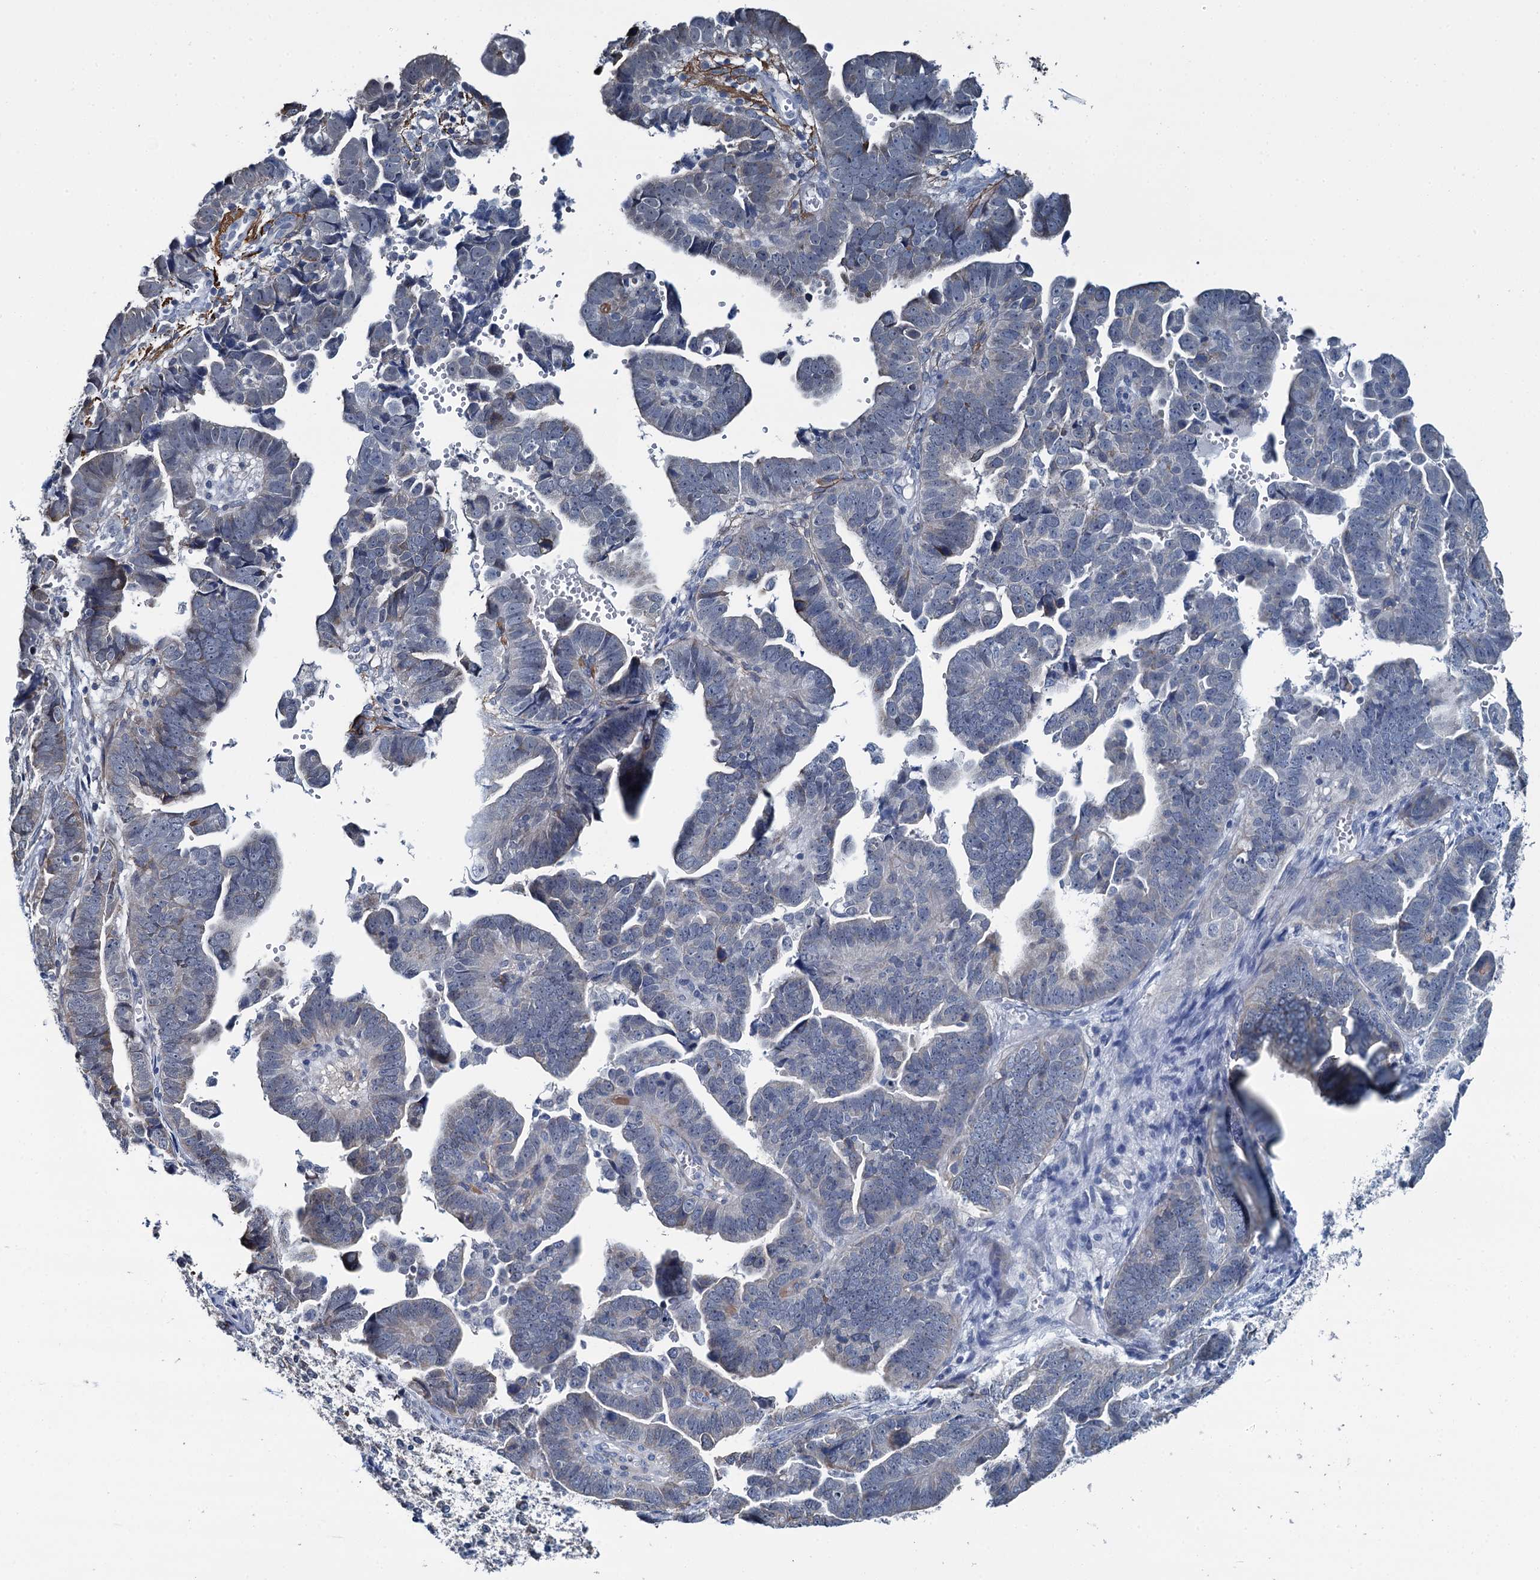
{"staining": {"intensity": "negative", "quantity": "none", "location": "none"}, "tissue": "endometrial cancer", "cell_type": "Tumor cells", "image_type": "cancer", "snomed": [{"axis": "morphology", "description": "Adenocarcinoma, NOS"}, {"axis": "topography", "description": "Endometrium"}], "caption": "Immunohistochemistry (IHC) photomicrograph of neoplastic tissue: endometrial cancer stained with DAB (3,3'-diaminobenzidine) shows no significant protein staining in tumor cells.", "gene": "MIOX", "patient": {"sex": "female", "age": 75}}